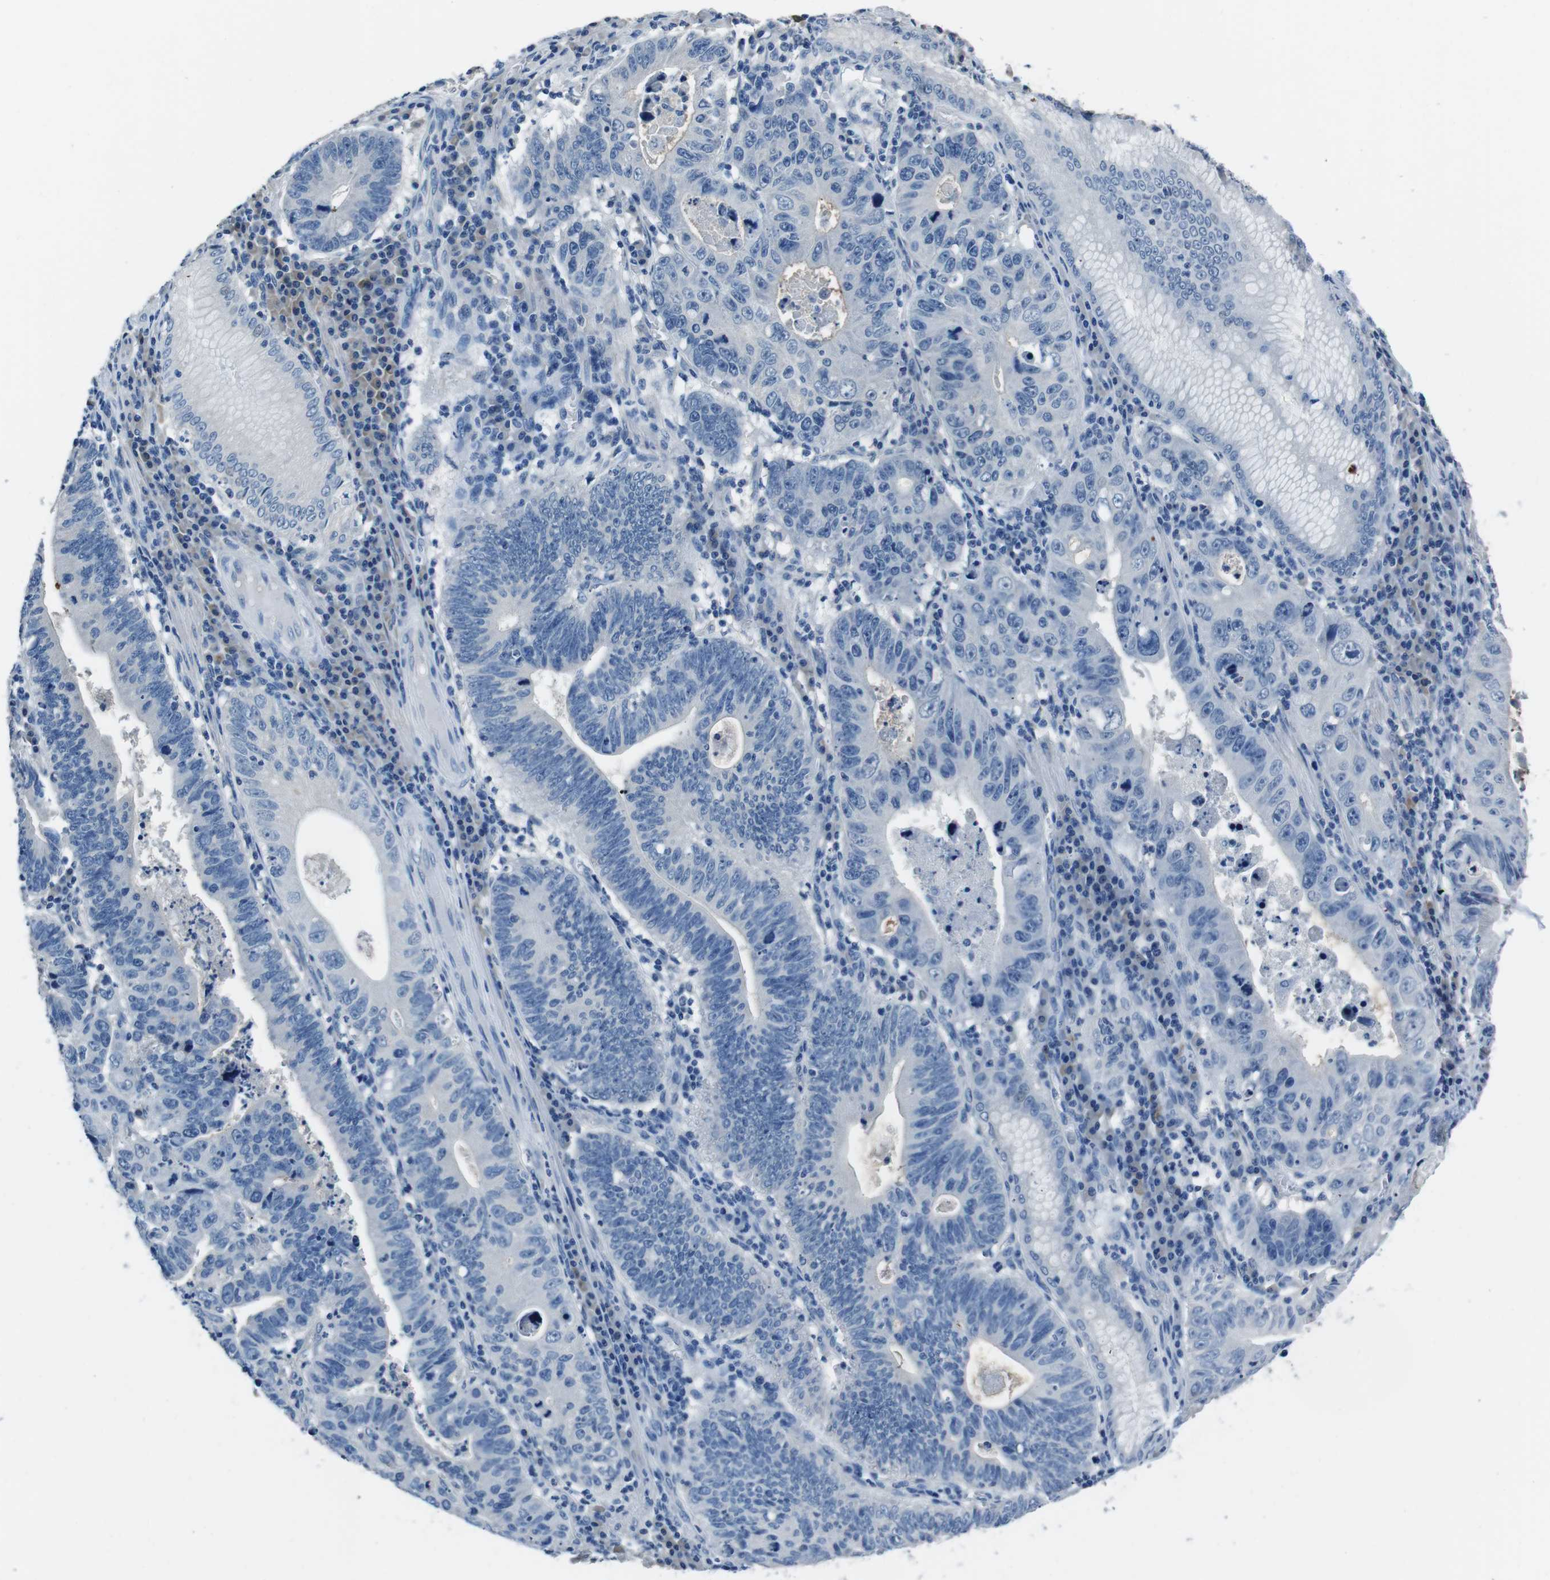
{"staining": {"intensity": "negative", "quantity": "none", "location": "none"}, "tissue": "stomach cancer", "cell_type": "Tumor cells", "image_type": "cancer", "snomed": [{"axis": "morphology", "description": "Adenocarcinoma, NOS"}, {"axis": "topography", "description": "Stomach"}], "caption": "The immunohistochemistry image has no significant positivity in tumor cells of adenocarcinoma (stomach) tissue. The staining was performed using DAB (3,3'-diaminobenzidine) to visualize the protein expression in brown, while the nuclei were stained in blue with hematoxylin (Magnification: 20x).", "gene": "CASQ1", "patient": {"sex": "male", "age": 59}}